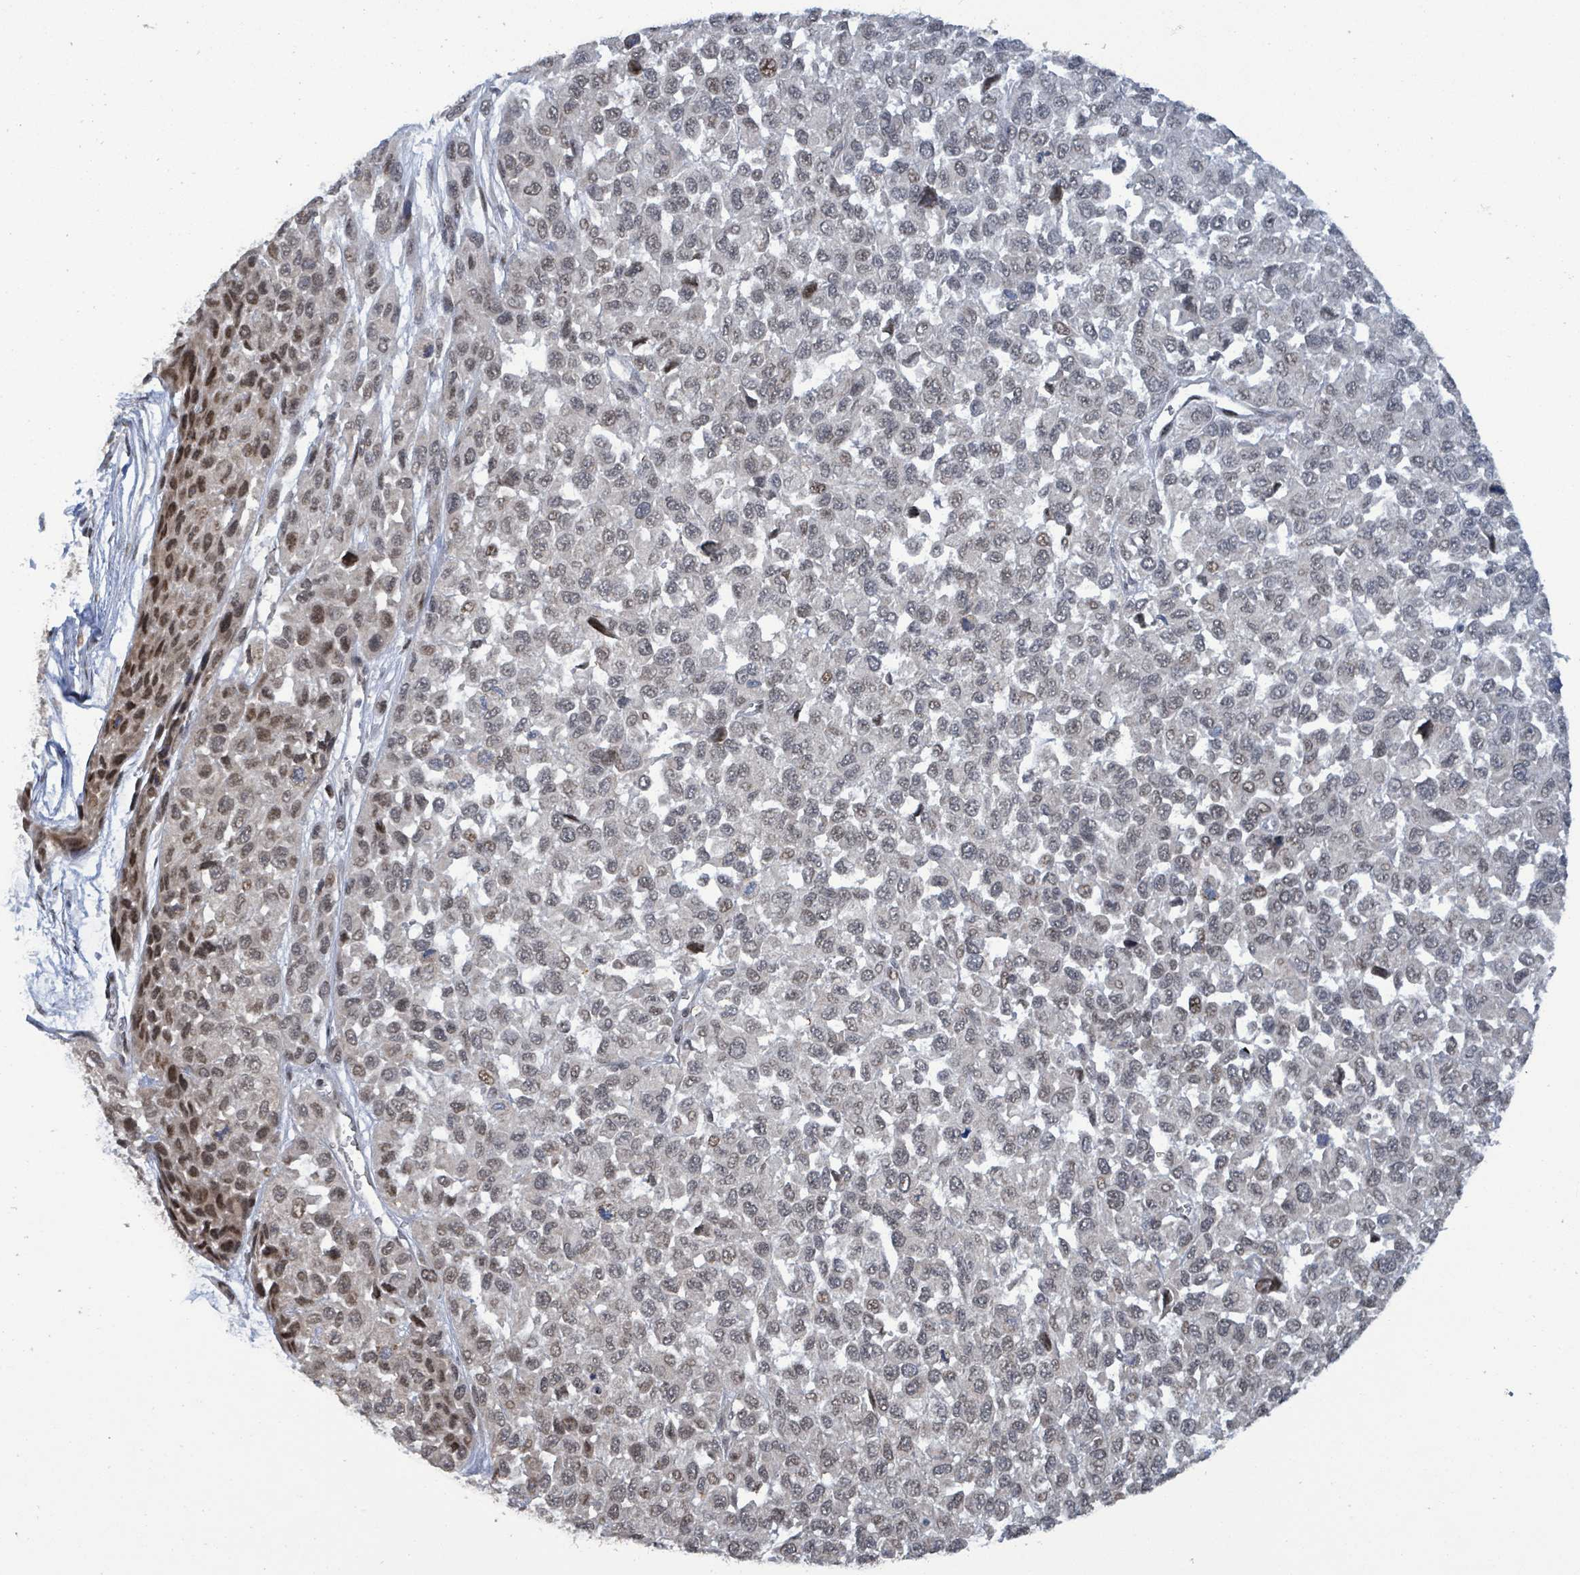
{"staining": {"intensity": "moderate", "quantity": "<25%", "location": "nuclear"}, "tissue": "melanoma", "cell_type": "Tumor cells", "image_type": "cancer", "snomed": [{"axis": "morphology", "description": "Malignant melanoma, NOS"}, {"axis": "topography", "description": "Skin"}], "caption": "Immunohistochemistry (IHC) (DAB (3,3'-diaminobenzidine)) staining of melanoma shows moderate nuclear protein positivity in approximately <25% of tumor cells.", "gene": "COQ6", "patient": {"sex": "male", "age": 62}}